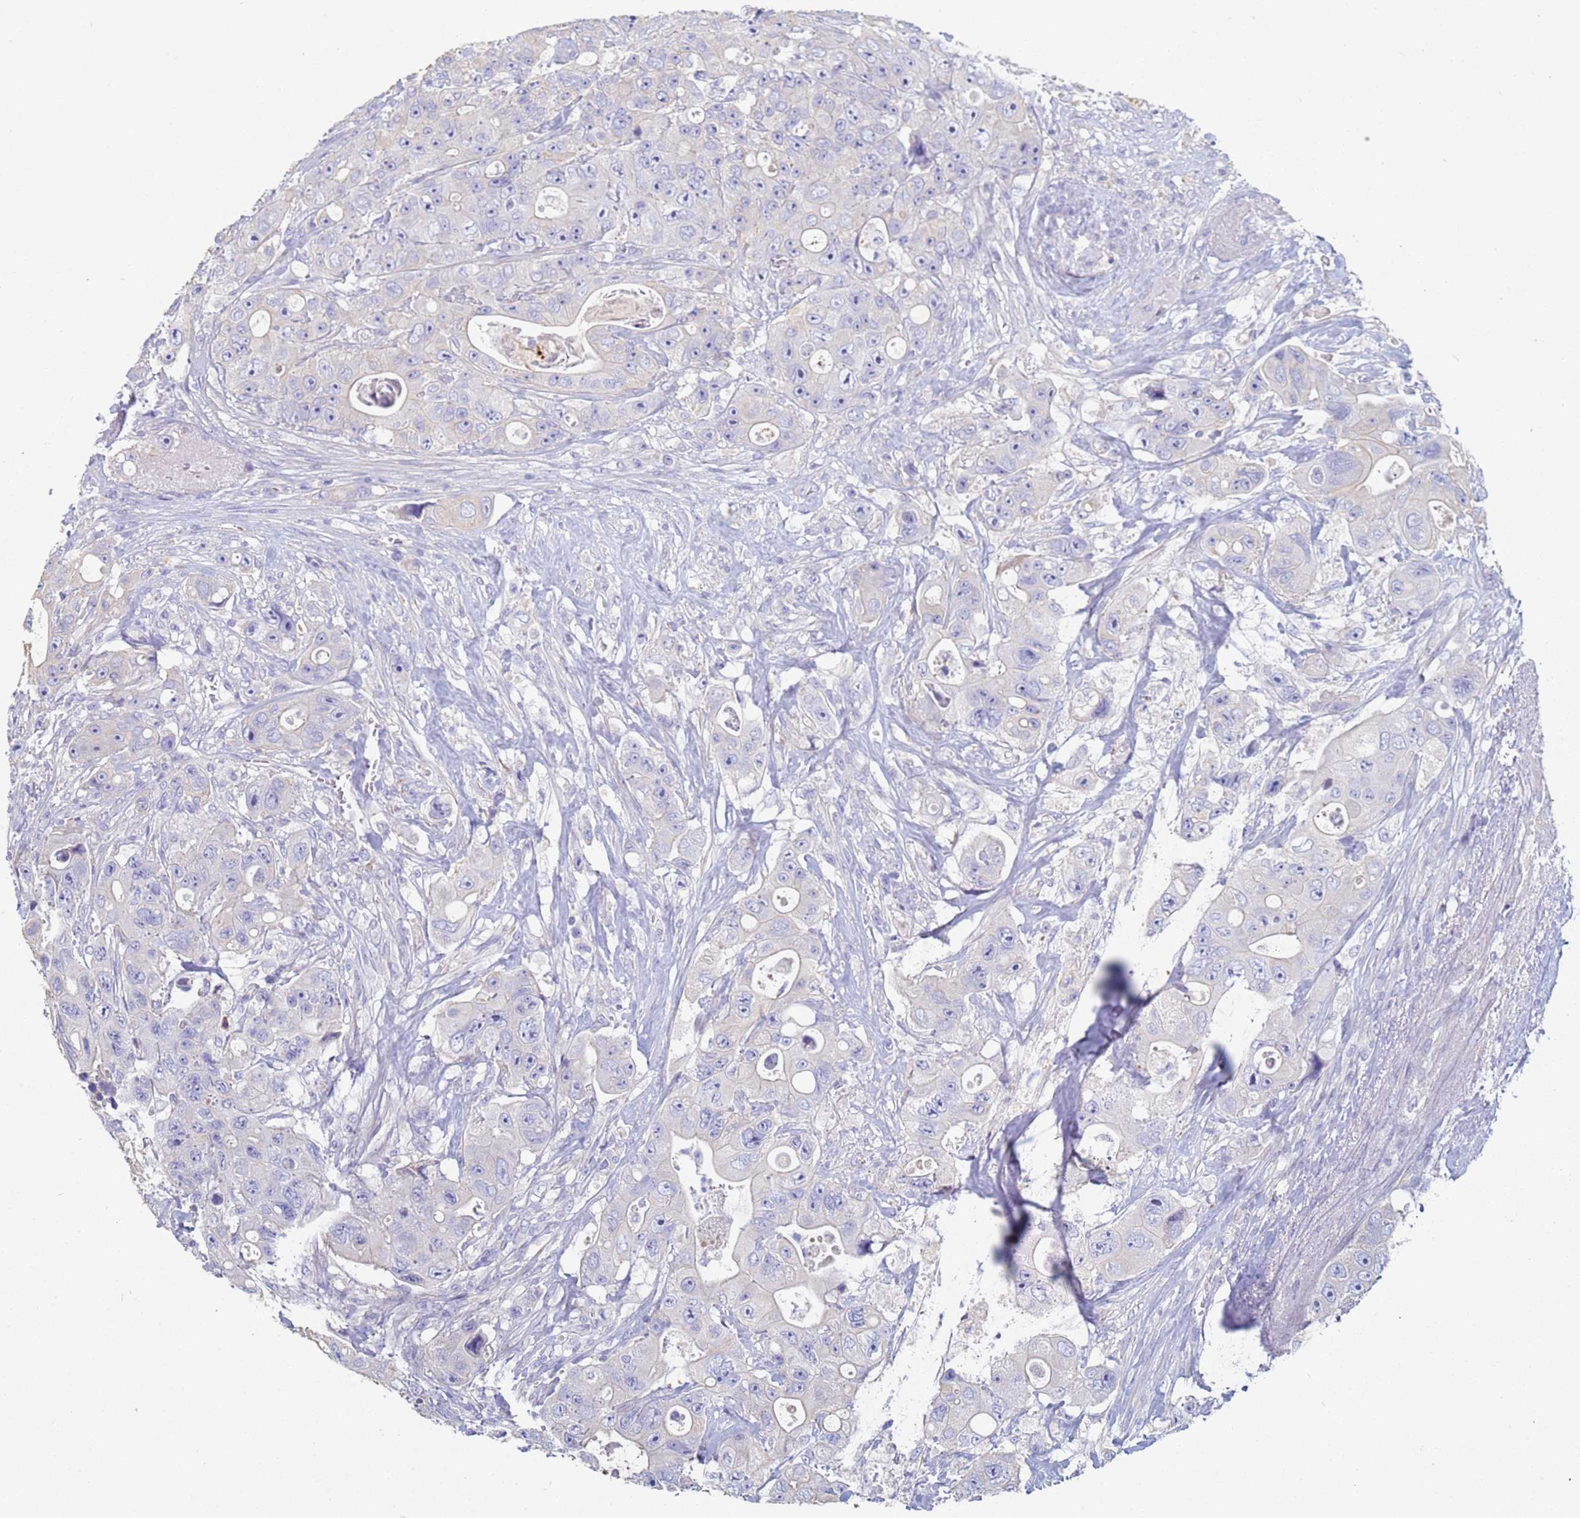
{"staining": {"intensity": "negative", "quantity": "none", "location": "none"}, "tissue": "colorectal cancer", "cell_type": "Tumor cells", "image_type": "cancer", "snomed": [{"axis": "morphology", "description": "Adenocarcinoma, NOS"}, {"axis": "topography", "description": "Colon"}], "caption": "Protein analysis of colorectal cancer (adenocarcinoma) shows no significant expression in tumor cells.", "gene": "ABCA8", "patient": {"sex": "female", "age": 46}}